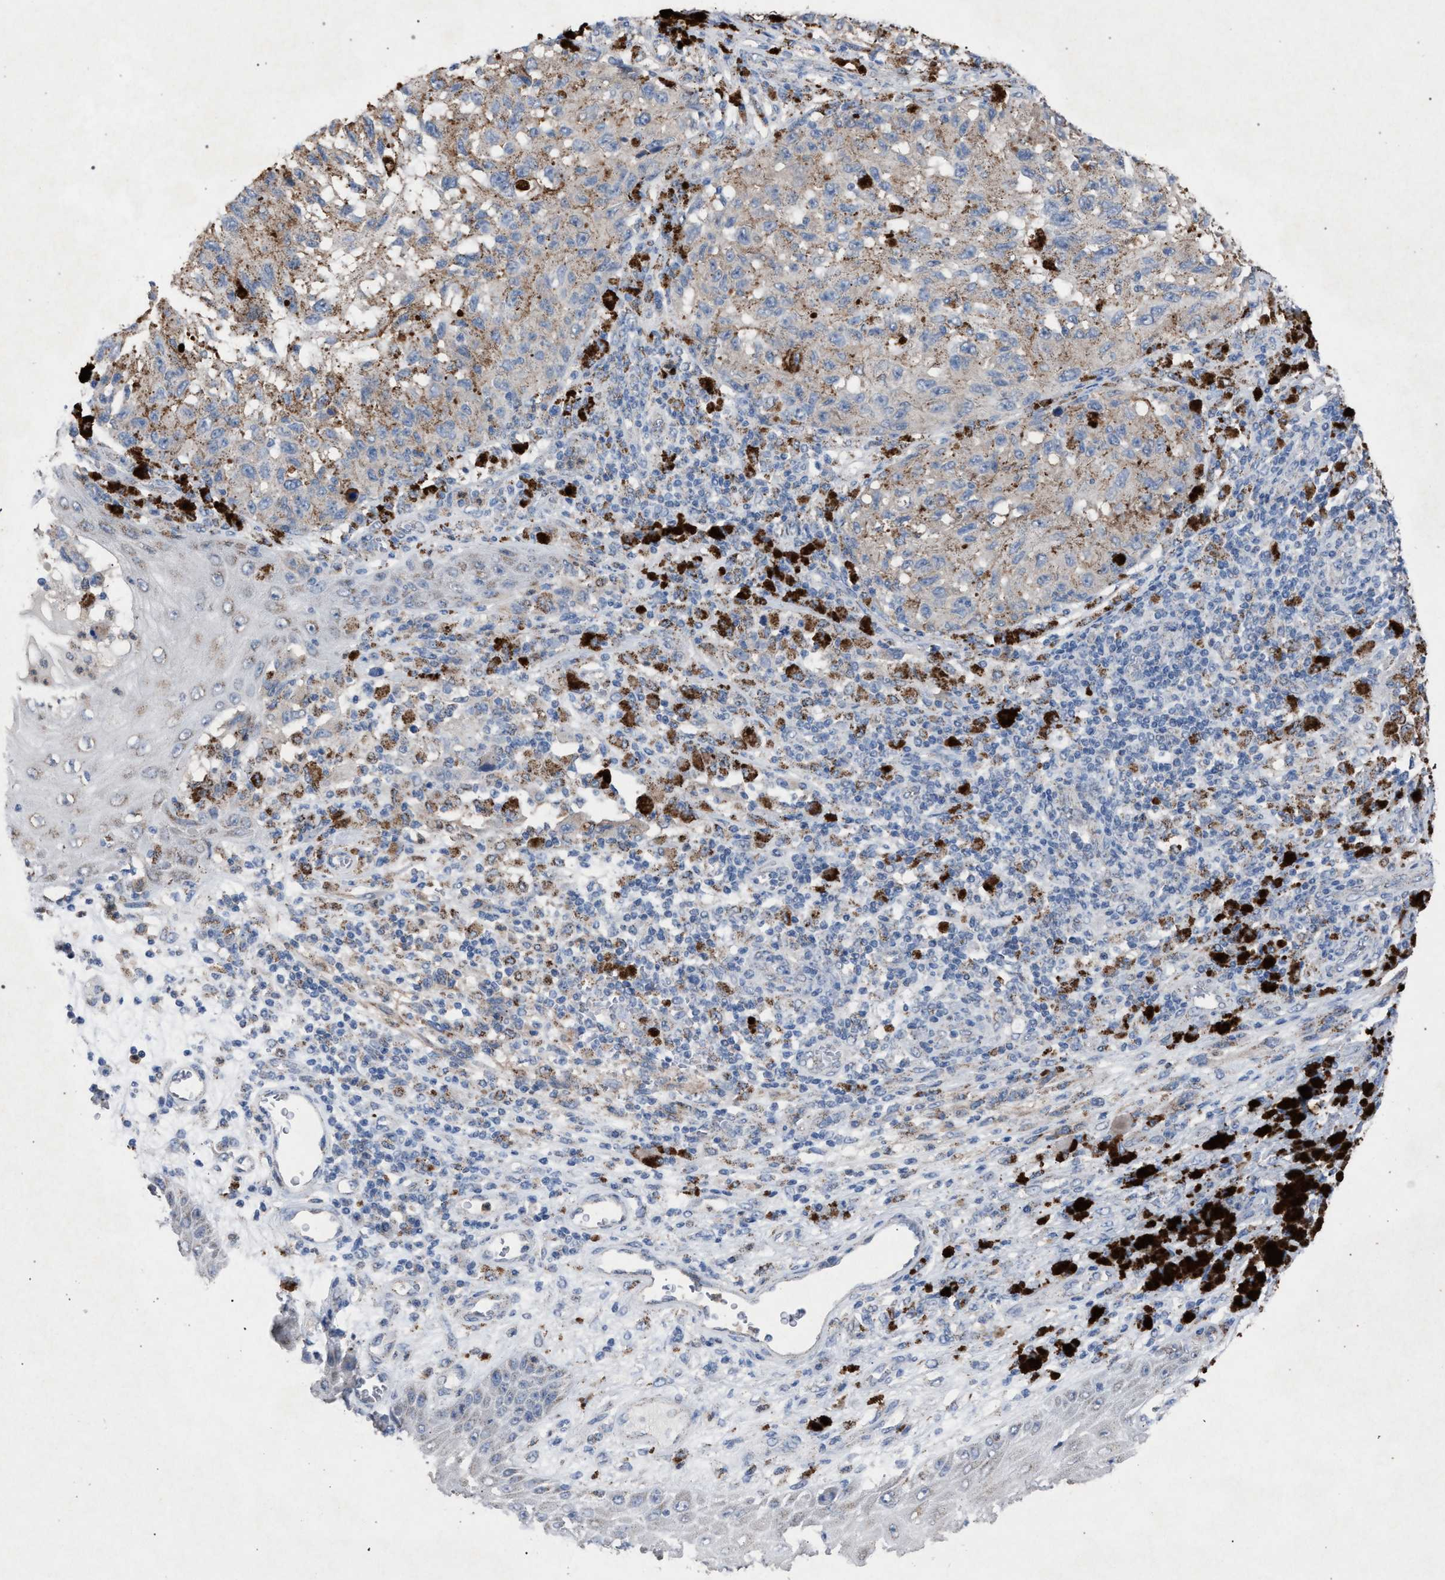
{"staining": {"intensity": "weak", "quantity": "25%-75%", "location": "cytoplasmic/membranous"}, "tissue": "melanoma", "cell_type": "Tumor cells", "image_type": "cancer", "snomed": [{"axis": "morphology", "description": "Malignant melanoma, NOS"}, {"axis": "topography", "description": "Skin"}], "caption": "Protein expression analysis of human malignant melanoma reveals weak cytoplasmic/membranous staining in about 25%-75% of tumor cells. The staining was performed using DAB (3,3'-diaminobenzidine) to visualize the protein expression in brown, while the nuclei were stained in blue with hematoxylin (Magnification: 20x).", "gene": "HSD17B4", "patient": {"sex": "female", "age": 73}}